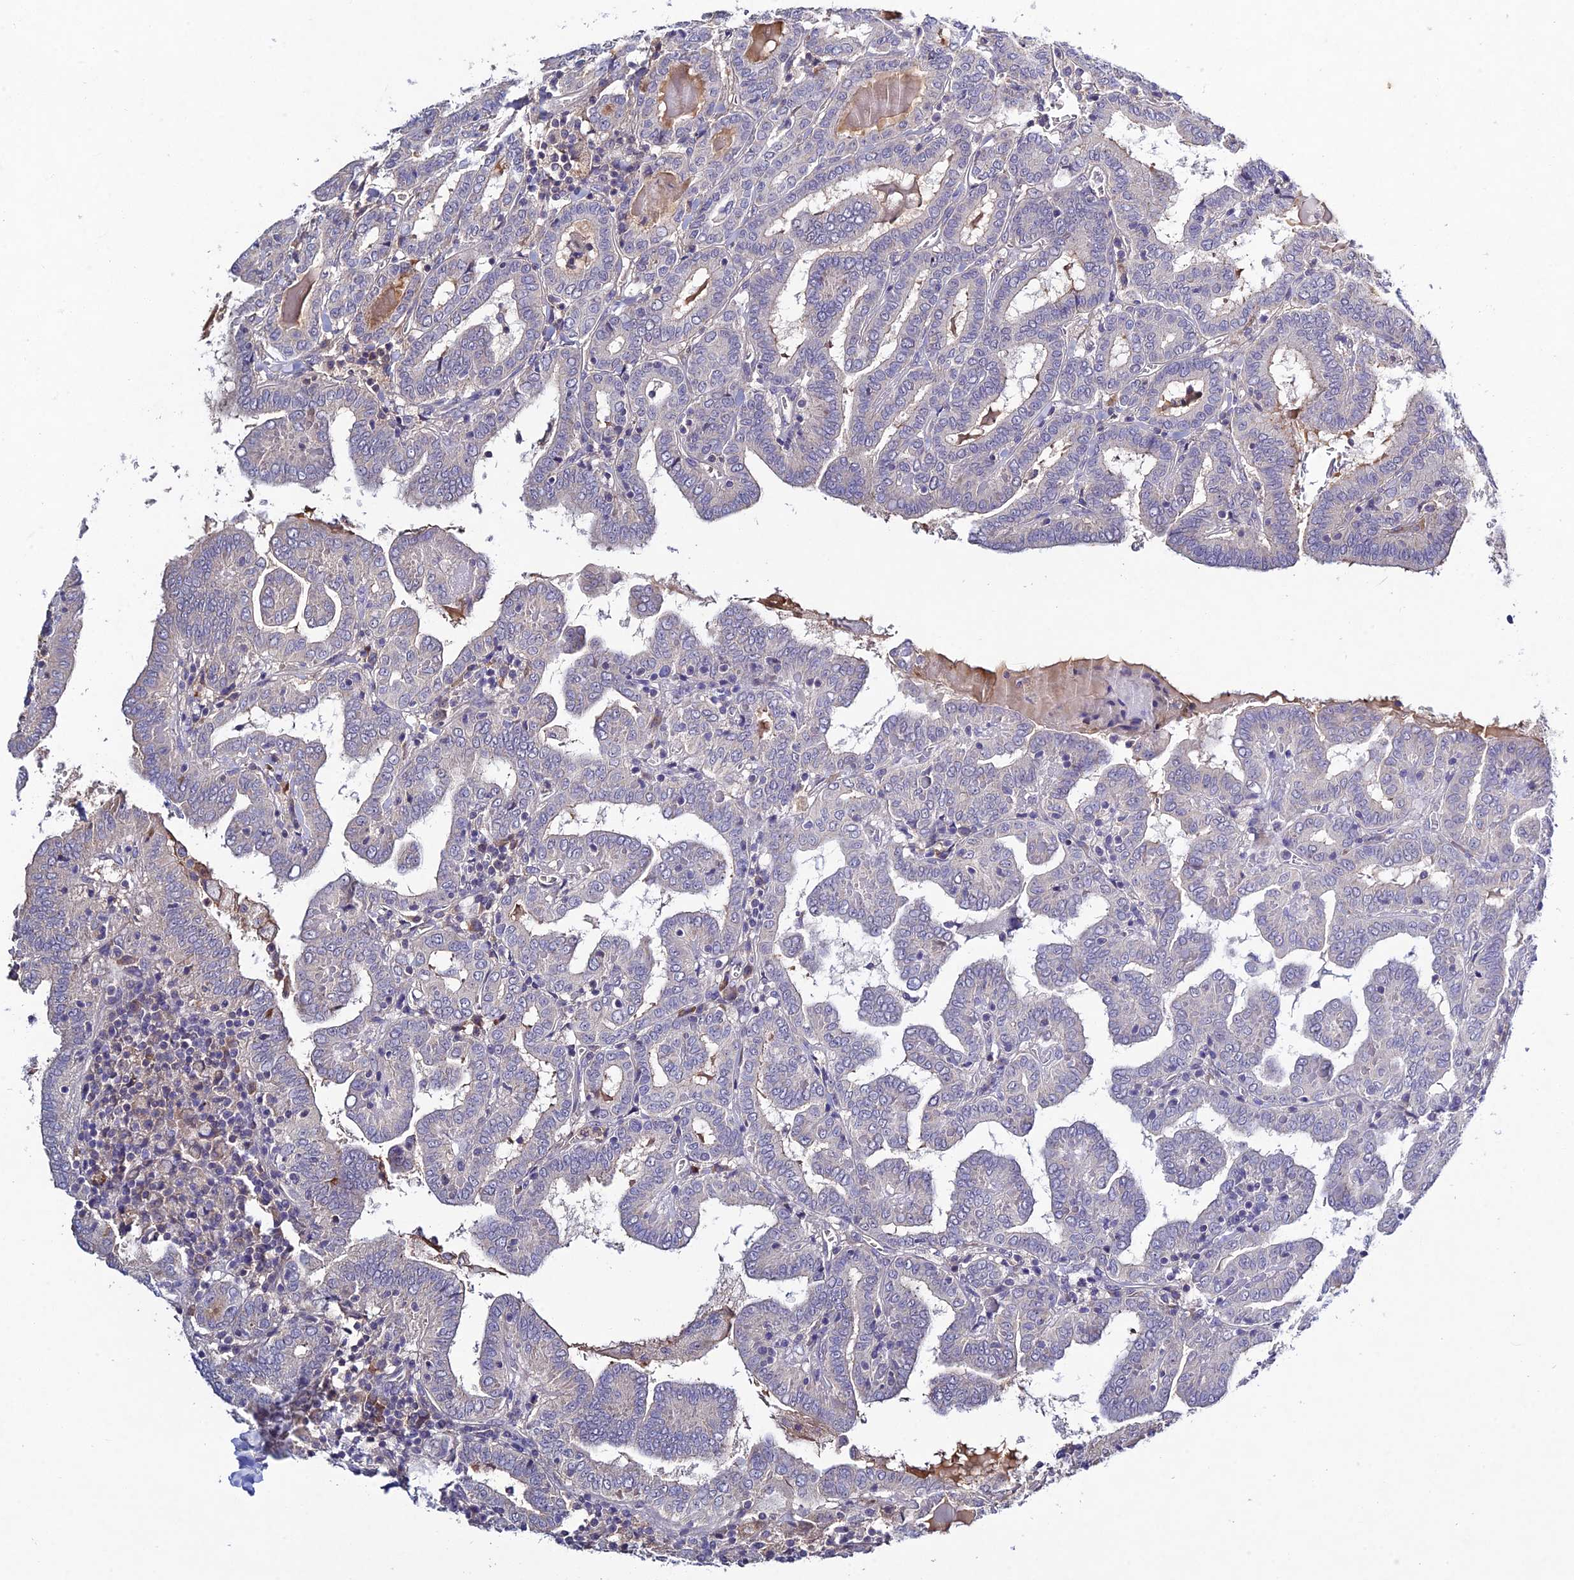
{"staining": {"intensity": "negative", "quantity": "none", "location": "none"}, "tissue": "thyroid cancer", "cell_type": "Tumor cells", "image_type": "cancer", "snomed": [{"axis": "morphology", "description": "Papillary adenocarcinoma, NOS"}, {"axis": "topography", "description": "Thyroid gland"}], "caption": "A micrograph of human thyroid cancer is negative for staining in tumor cells.", "gene": "CHST5", "patient": {"sex": "female", "age": 72}}